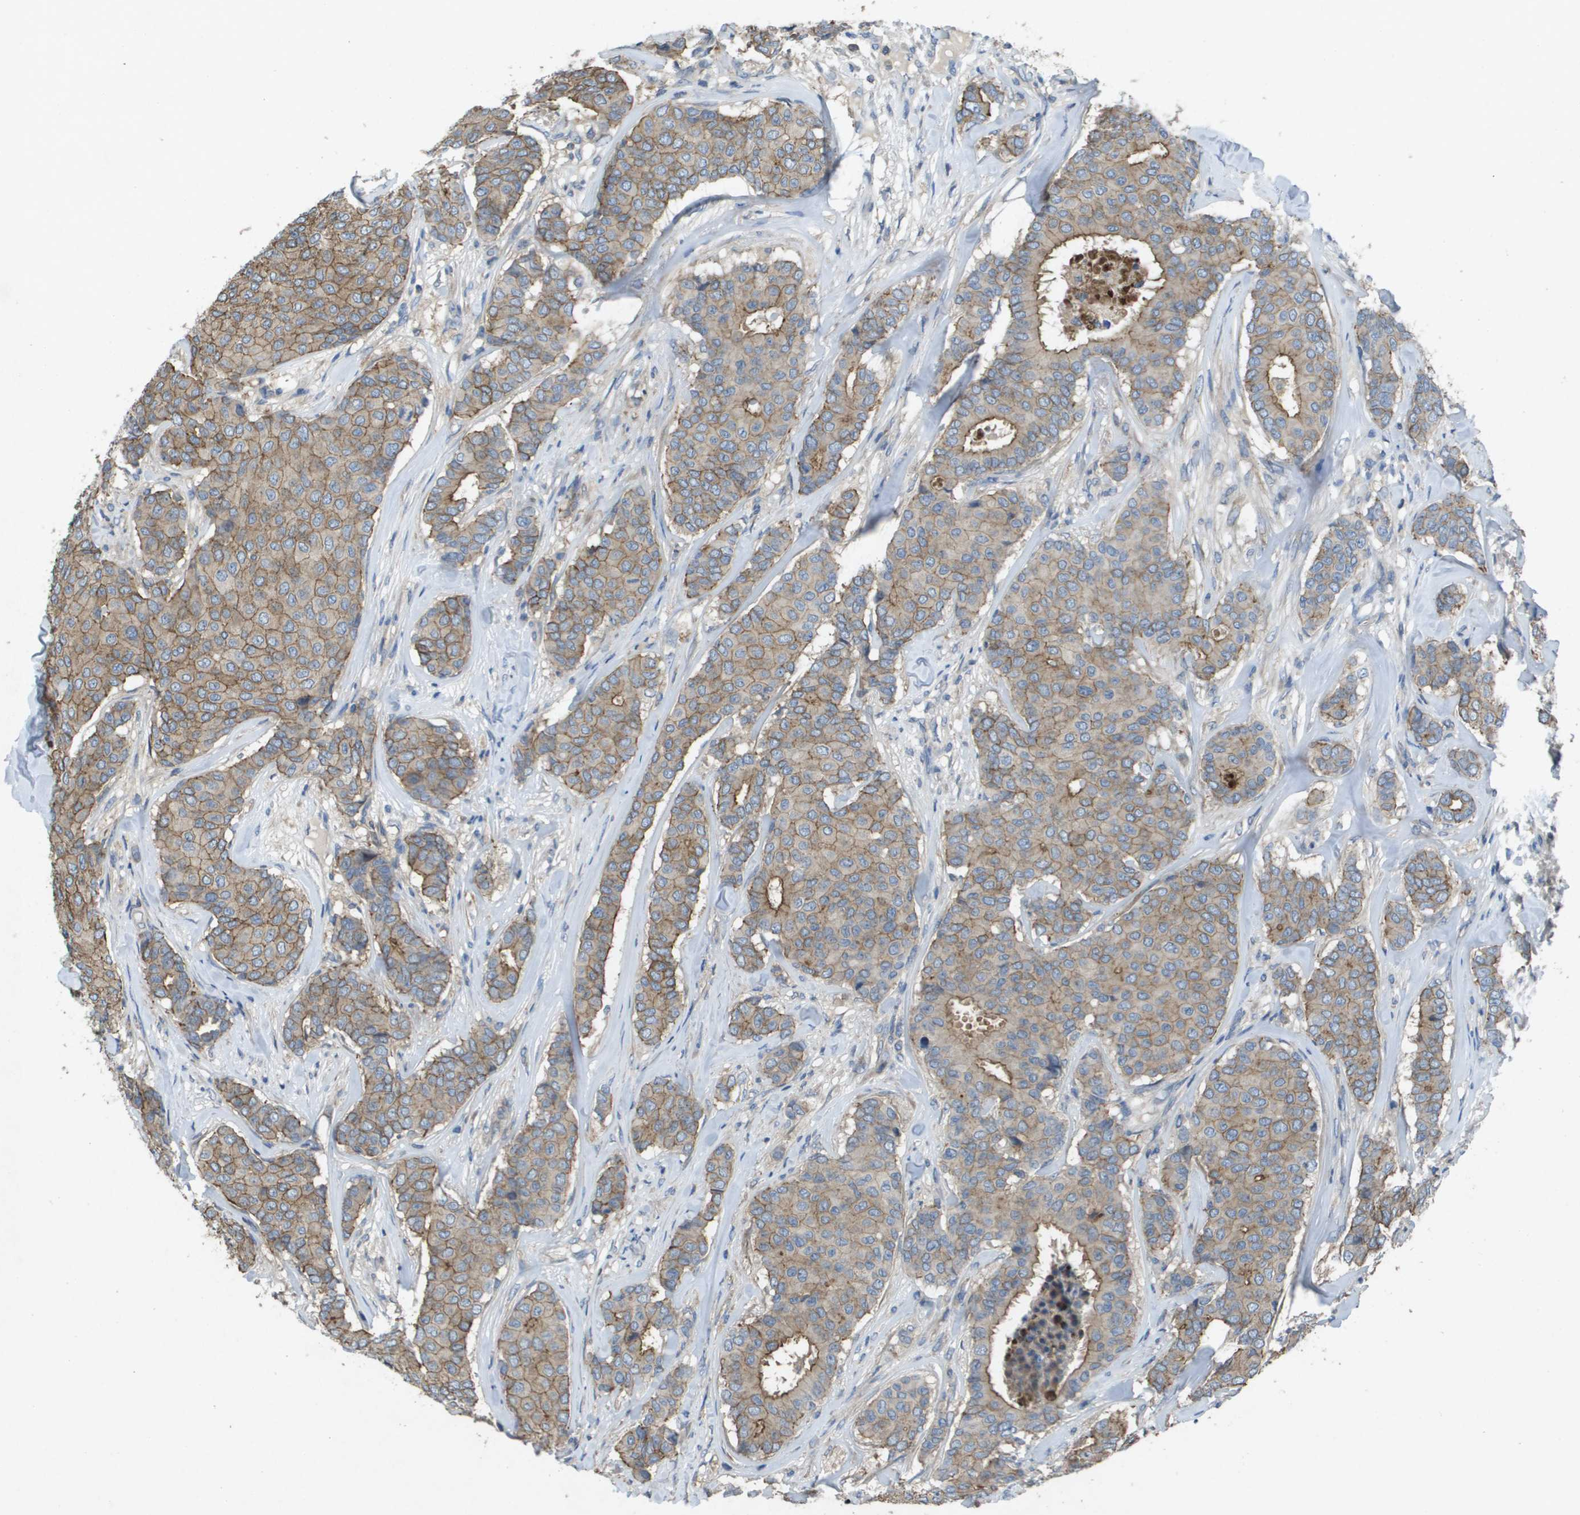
{"staining": {"intensity": "moderate", "quantity": ">75%", "location": "cytoplasmic/membranous"}, "tissue": "breast cancer", "cell_type": "Tumor cells", "image_type": "cancer", "snomed": [{"axis": "morphology", "description": "Duct carcinoma"}, {"axis": "topography", "description": "Breast"}], "caption": "Moderate cytoplasmic/membranous positivity for a protein is seen in about >75% of tumor cells of breast cancer (infiltrating ductal carcinoma) using immunohistochemistry (IHC).", "gene": "CLCA4", "patient": {"sex": "female", "age": 75}}